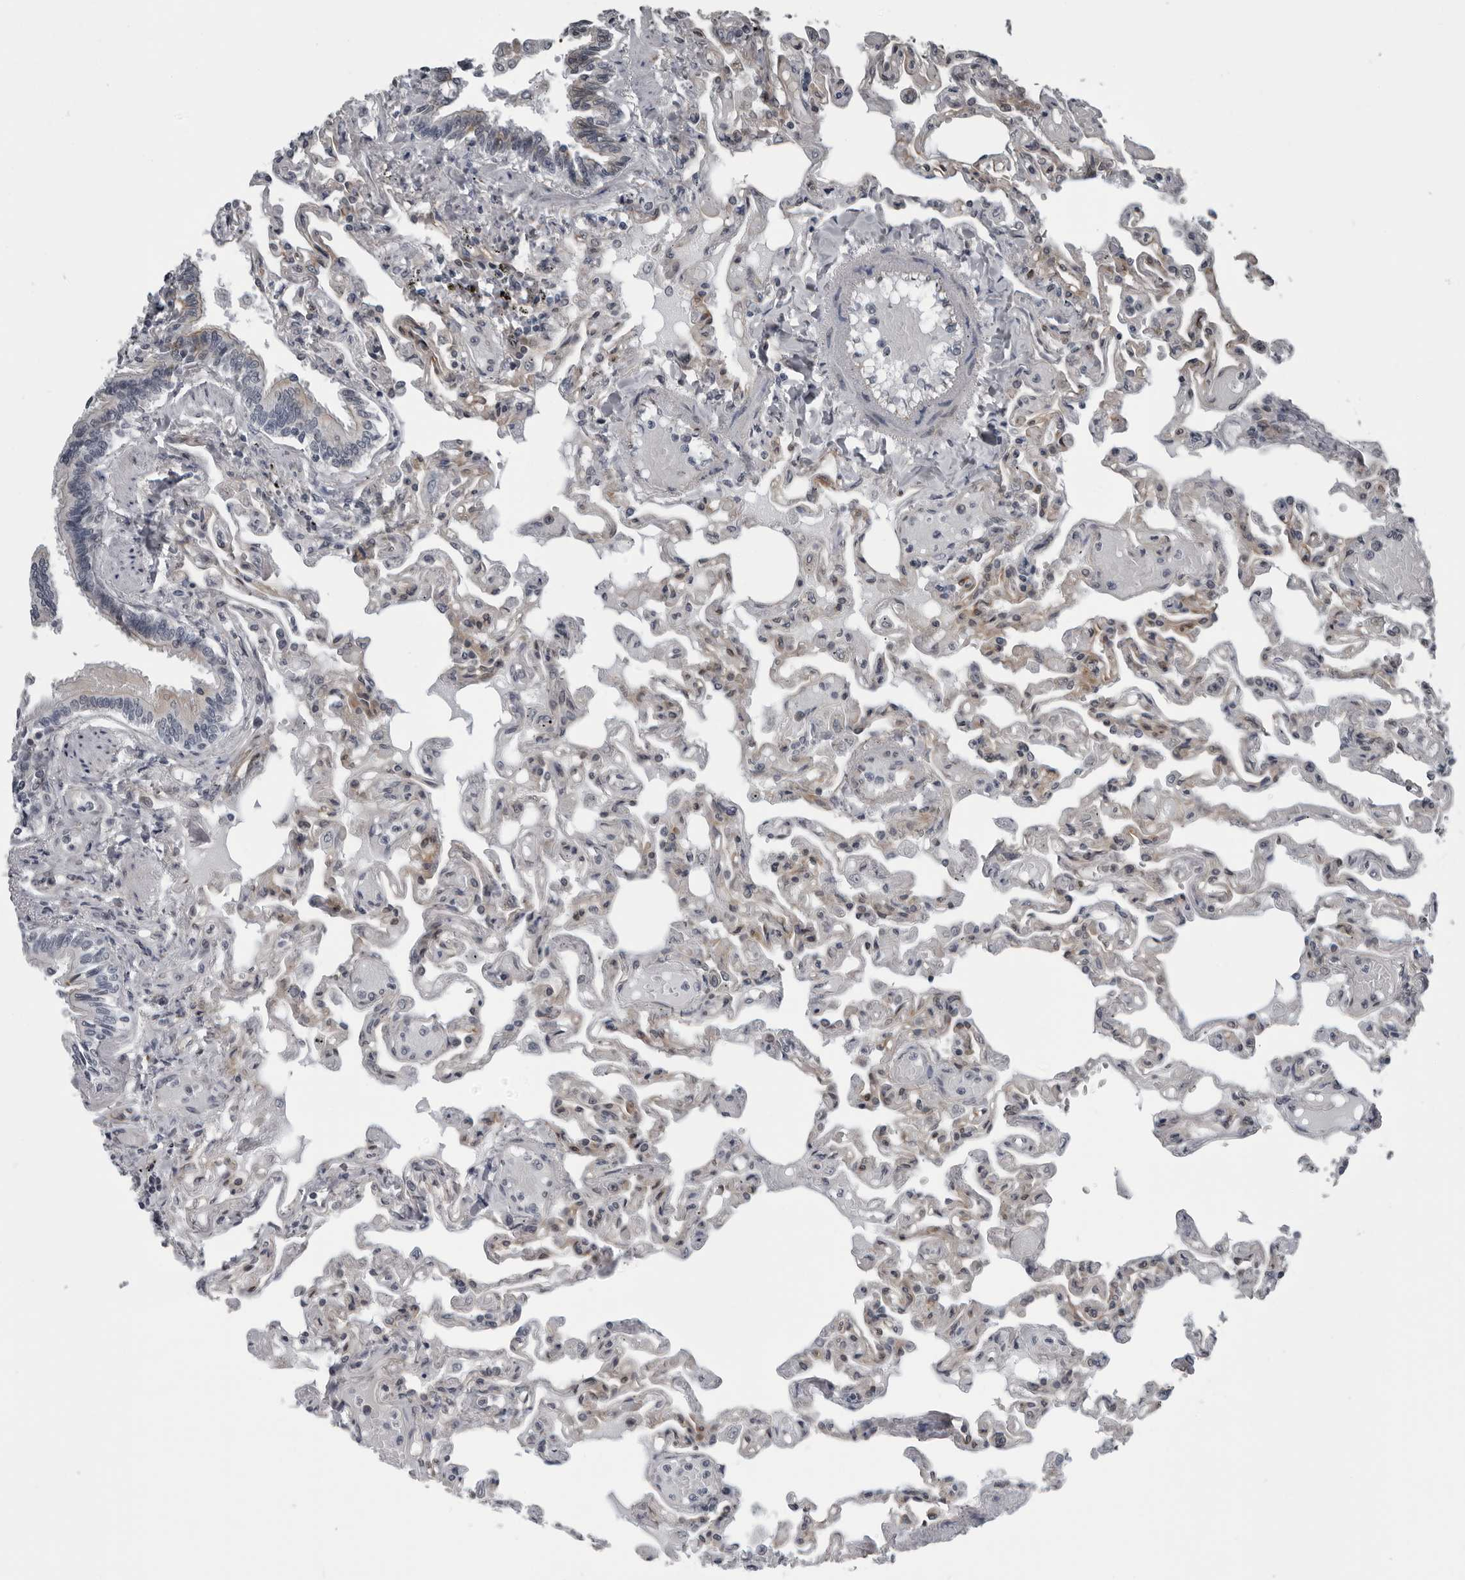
{"staining": {"intensity": "moderate", "quantity": "<25%", "location": "cytoplasmic/membranous,nuclear"}, "tissue": "lung", "cell_type": "Alveolar cells", "image_type": "normal", "snomed": [{"axis": "morphology", "description": "Normal tissue, NOS"}, {"axis": "topography", "description": "Lung"}], "caption": "Immunohistochemical staining of normal human lung exhibits <25% levels of moderate cytoplasmic/membranous,nuclear protein expression in approximately <25% of alveolar cells. (DAB IHC, brown staining for protein, blue staining for nuclei).", "gene": "FAM102B", "patient": {"sex": "male", "age": 21}}